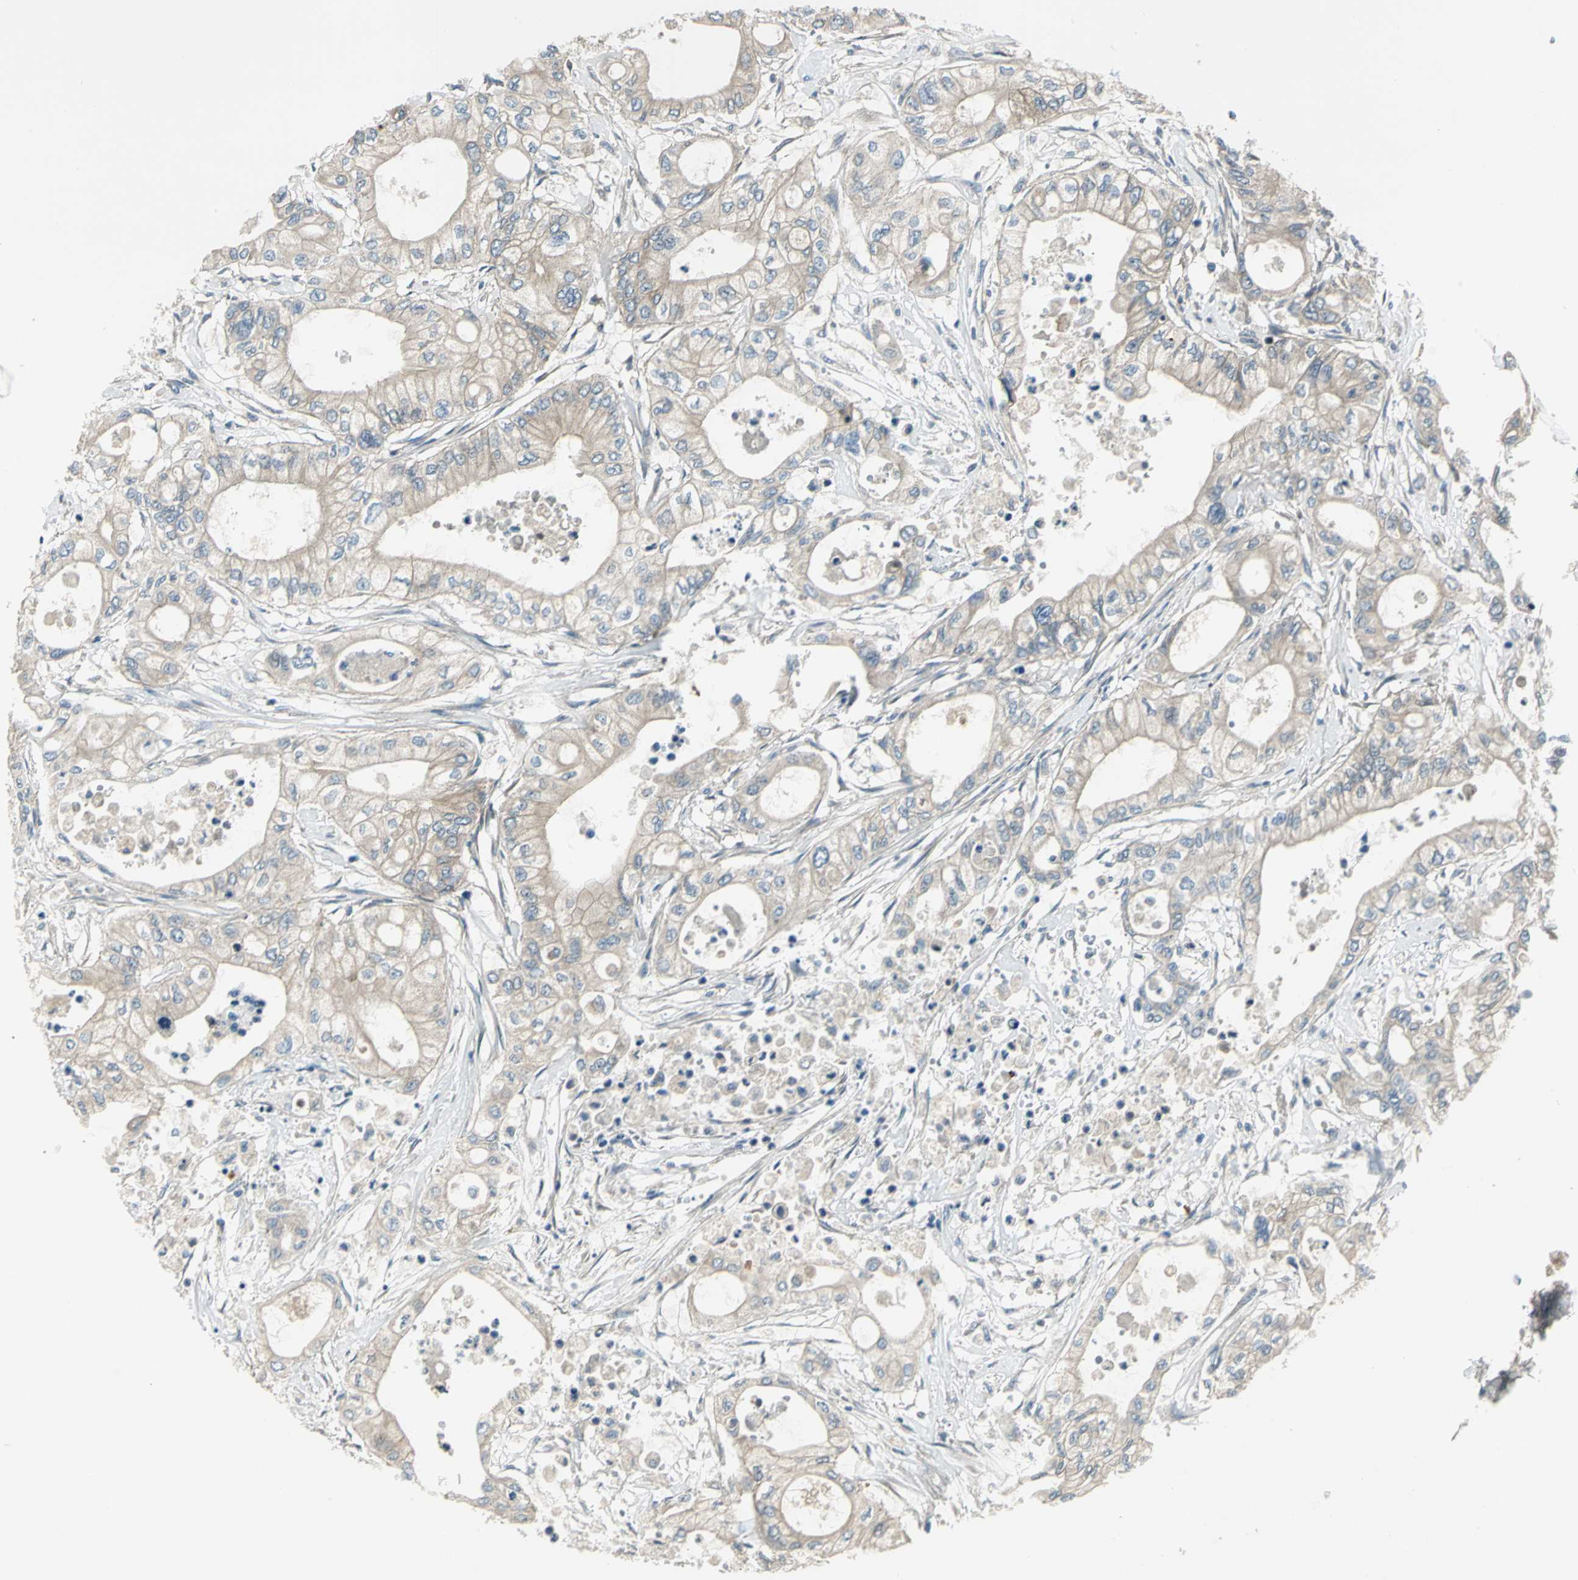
{"staining": {"intensity": "weak", "quantity": ">75%", "location": "cytoplasmic/membranous"}, "tissue": "pancreatic cancer", "cell_type": "Tumor cells", "image_type": "cancer", "snomed": [{"axis": "morphology", "description": "Adenocarcinoma, NOS"}, {"axis": "topography", "description": "Pancreas"}], "caption": "Adenocarcinoma (pancreatic) tissue exhibits weak cytoplasmic/membranous staining in approximately >75% of tumor cells", "gene": "PRKAA1", "patient": {"sex": "male", "age": 79}}